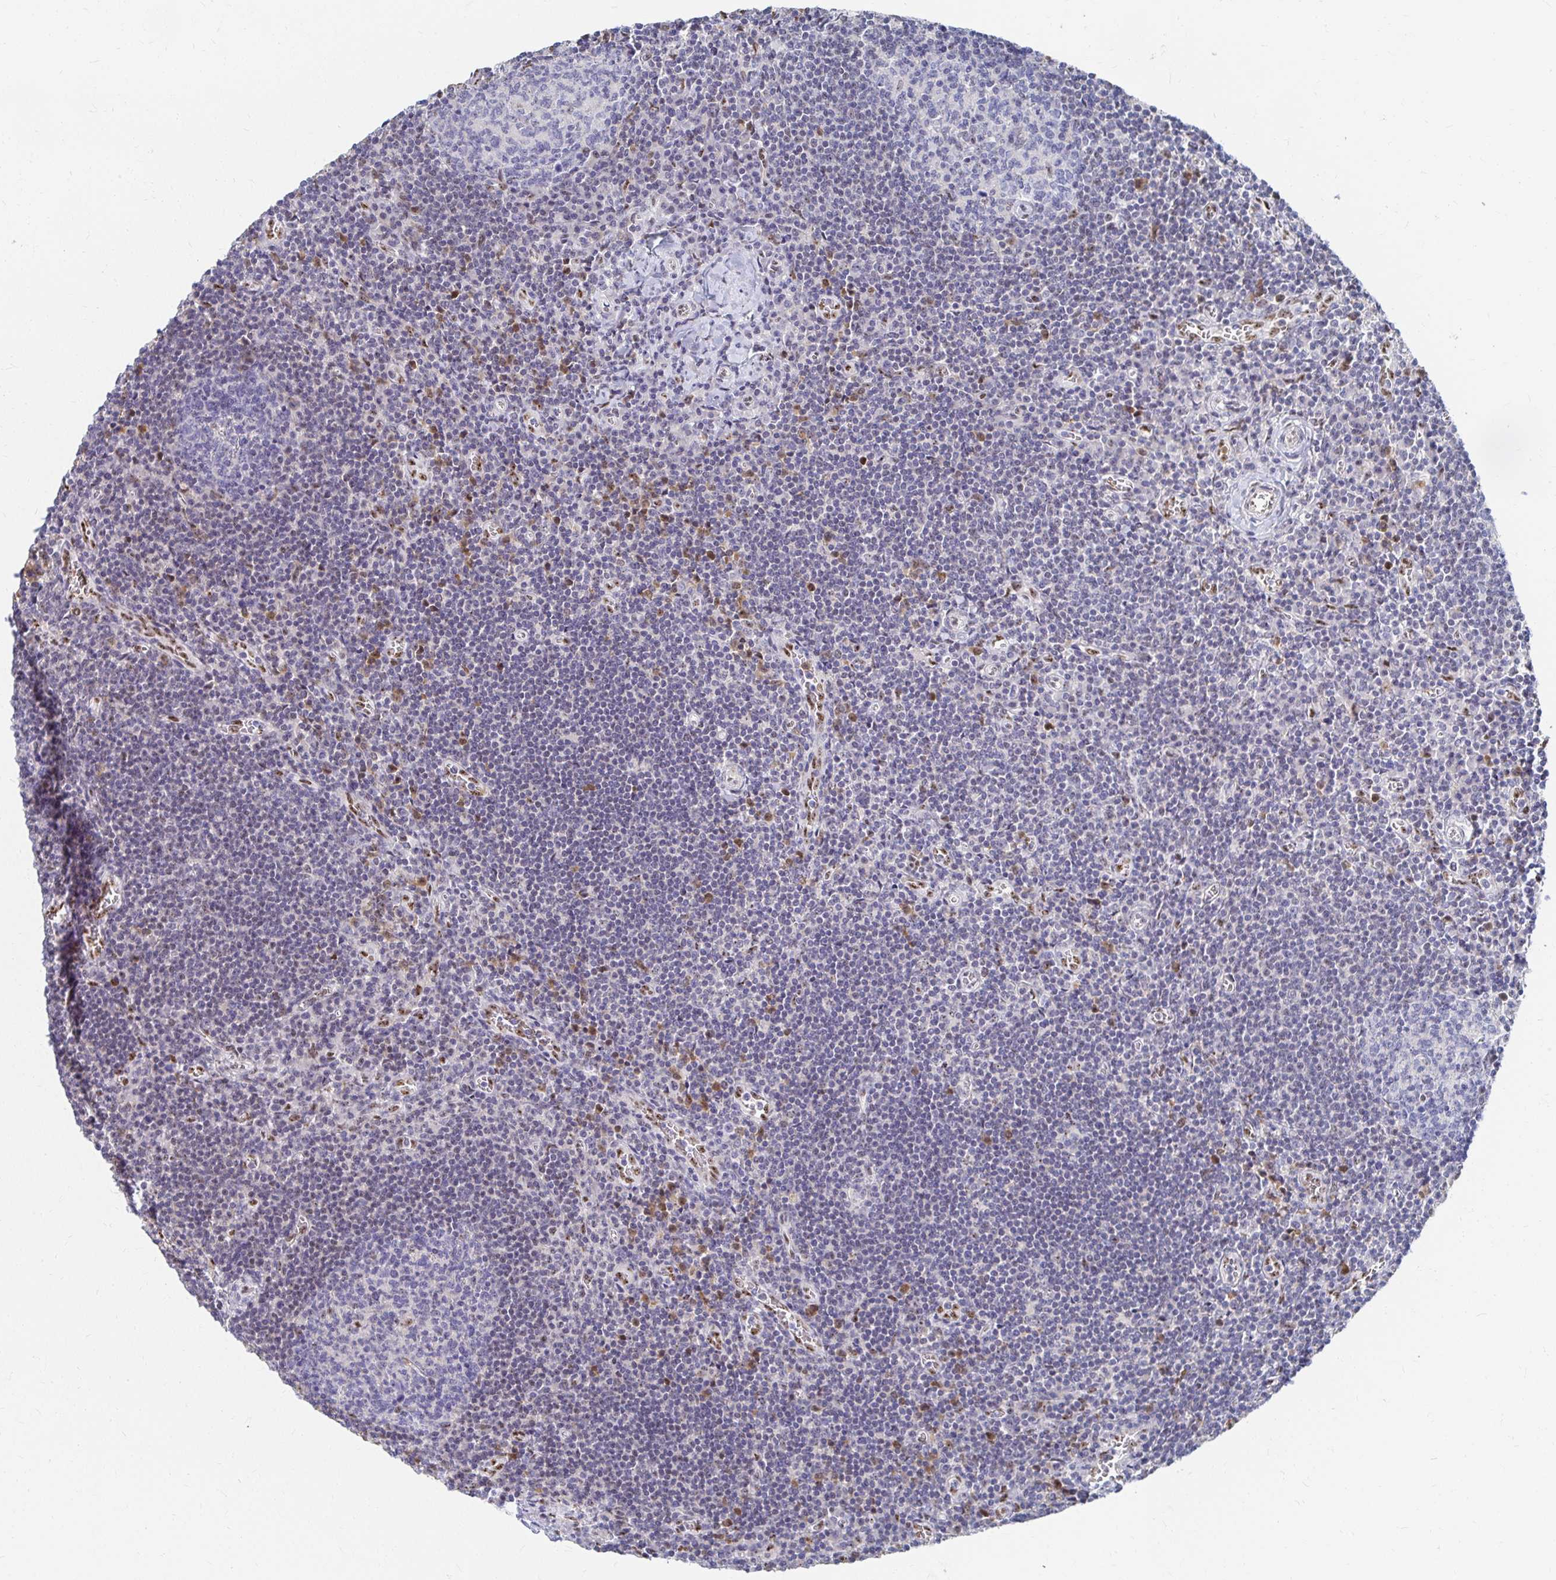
{"staining": {"intensity": "moderate", "quantity": "<25%", "location": "nuclear"}, "tissue": "lymph node", "cell_type": "Germinal center cells", "image_type": "normal", "snomed": [{"axis": "morphology", "description": "Normal tissue, NOS"}, {"axis": "topography", "description": "Lymph node"}], "caption": "Lymph node stained for a protein demonstrates moderate nuclear positivity in germinal center cells. The staining is performed using DAB brown chromogen to label protein expression. The nuclei are counter-stained blue using hematoxylin.", "gene": "CLIC3", "patient": {"sex": "male", "age": 67}}